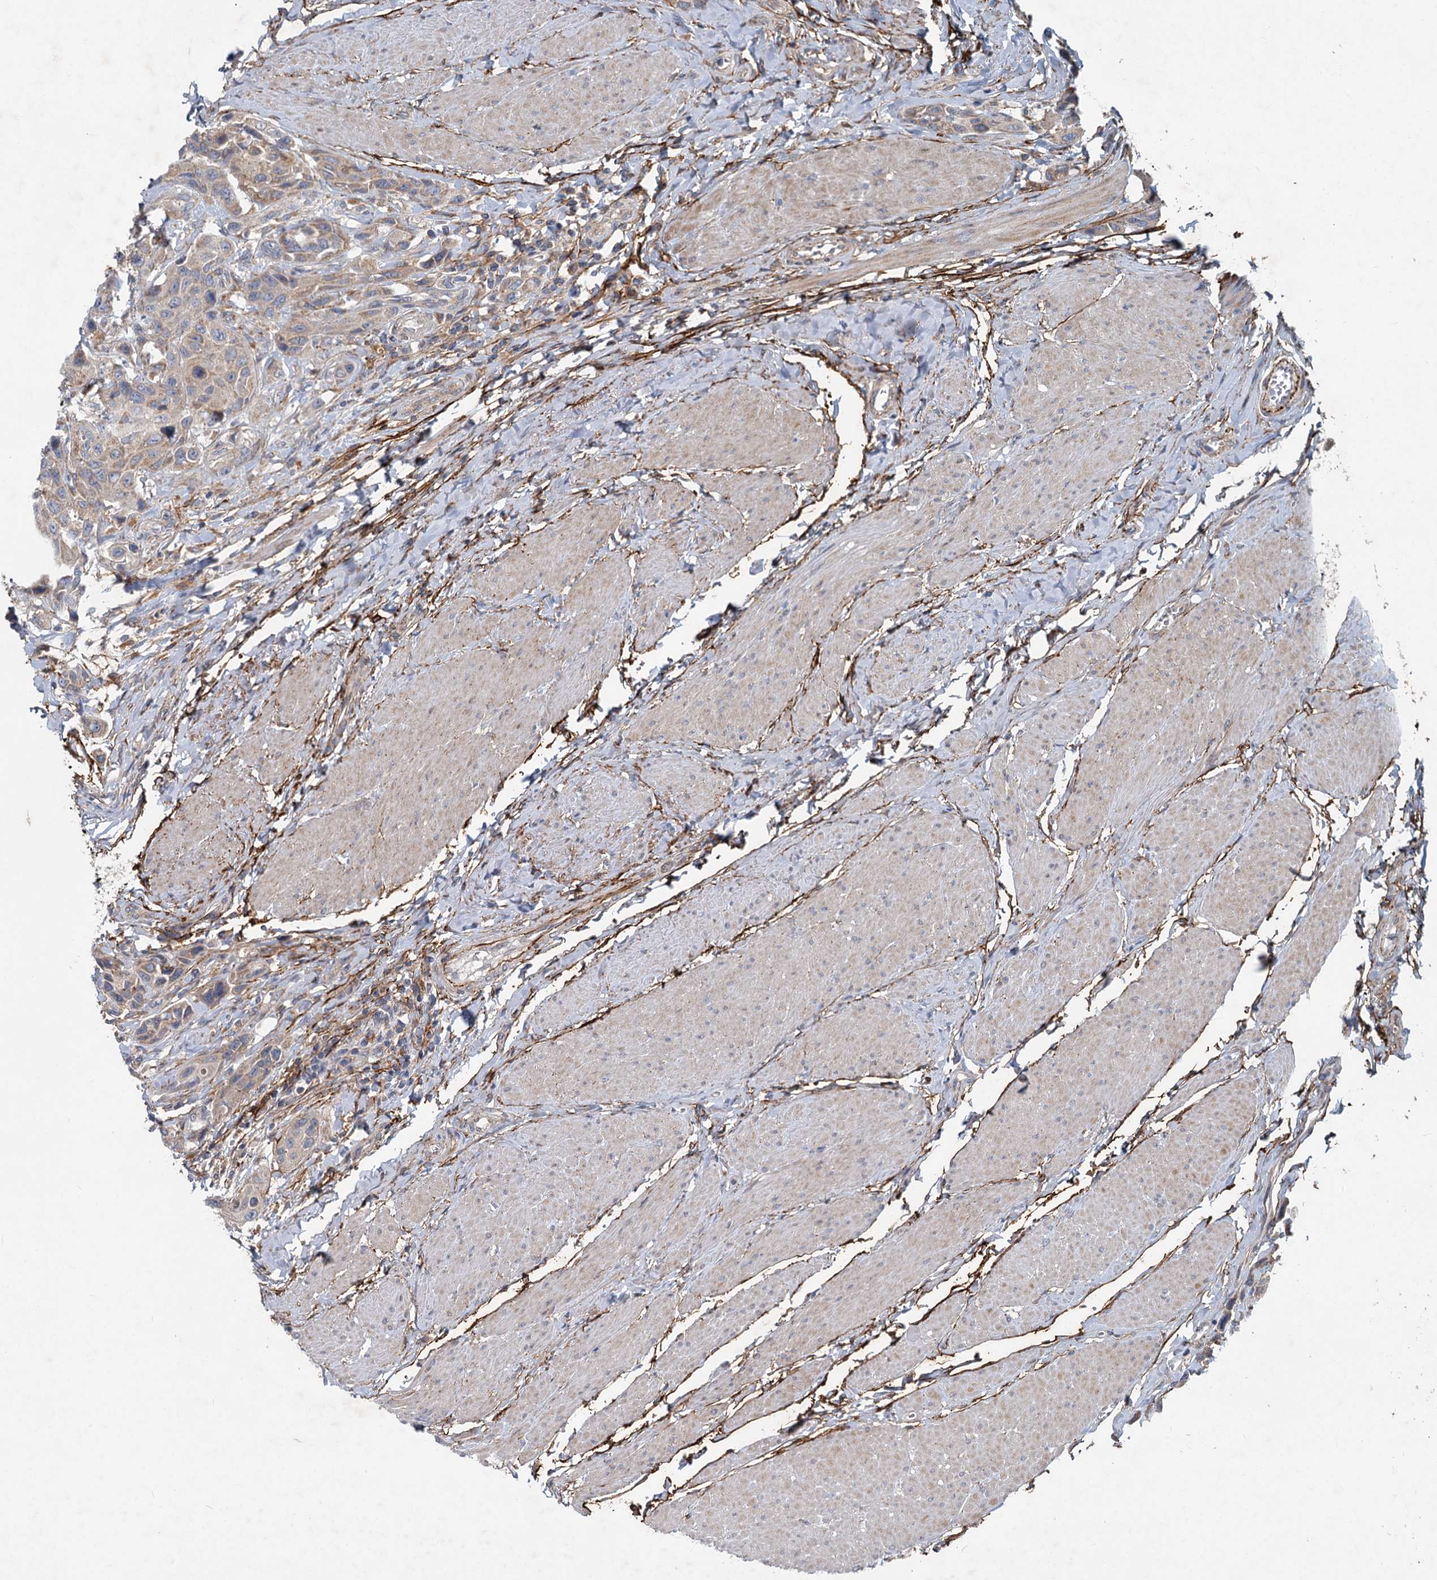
{"staining": {"intensity": "weak", "quantity": "<25%", "location": "cytoplasmic/membranous"}, "tissue": "urothelial cancer", "cell_type": "Tumor cells", "image_type": "cancer", "snomed": [{"axis": "morphology", "description": "Urothelial carcinoma, High grade"}, {"axis": "topography", "description": "Urinary bladder"}], "caption": "This is an immunohistochemistry photomicrograph of urothelial cancer. There is no staining in tumor cells.", "gene": "ADCY2", "patient": {"sex": "male", "age": 50}}